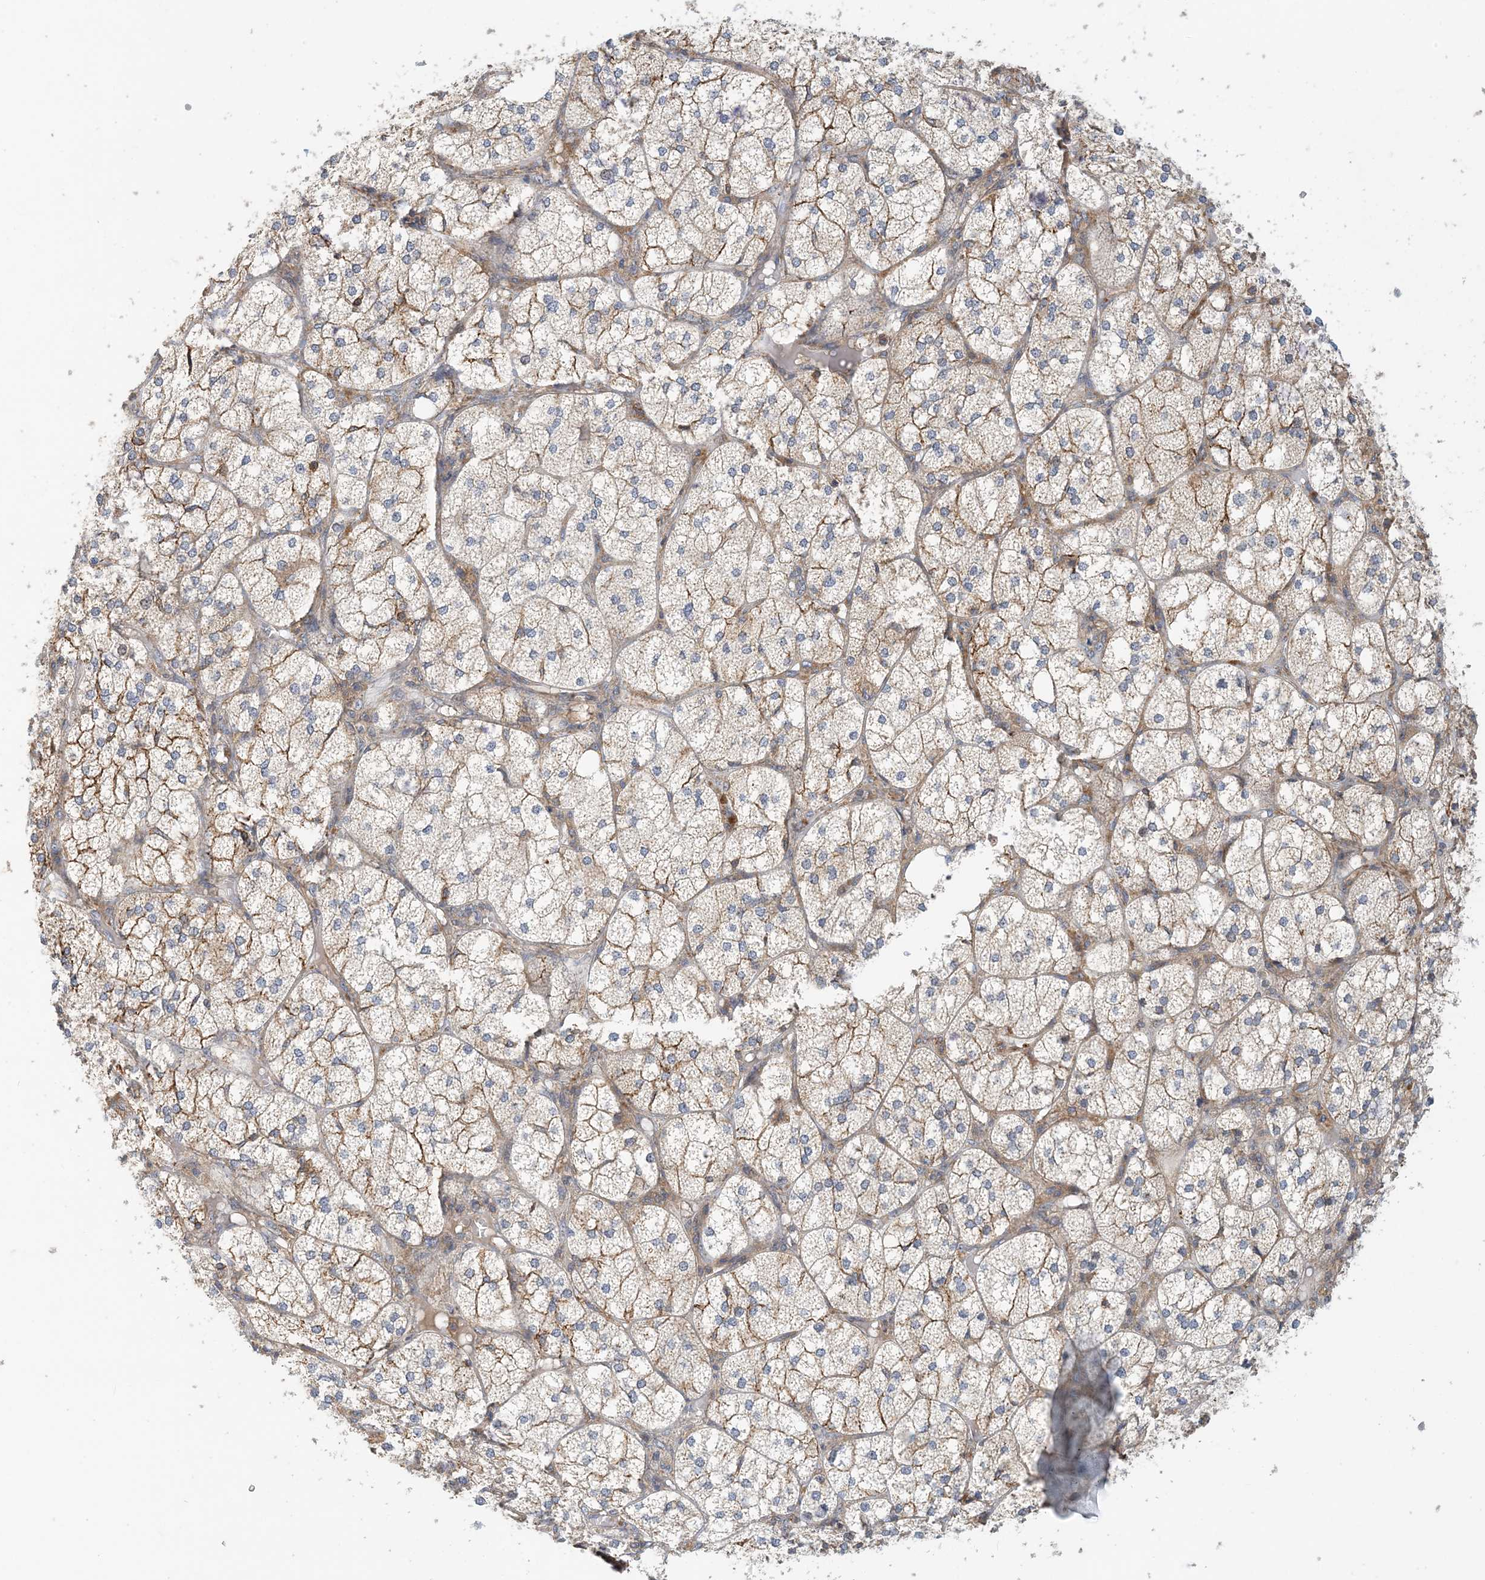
{"staining": {"intensity": "moderate", "quantity": "25%-75%", "location": "cytoplasmic/membranous"}, "tissue": "adrenal gland", "cell_type": "Glandular cells", "image_type": "normal", "snomed": [{"axis": "morphology", "description": "Normal tissue, NOS"}, {"axis": "topography", "description": "Adrenal gland"}], "caption": "Glandular cells show moderate cytoplasmic/membranous positivity in about 25%-75% of cells in normal adrenal gland.", "gene": "COLEC11", "patient": {"sex": "female", "age": 61}}